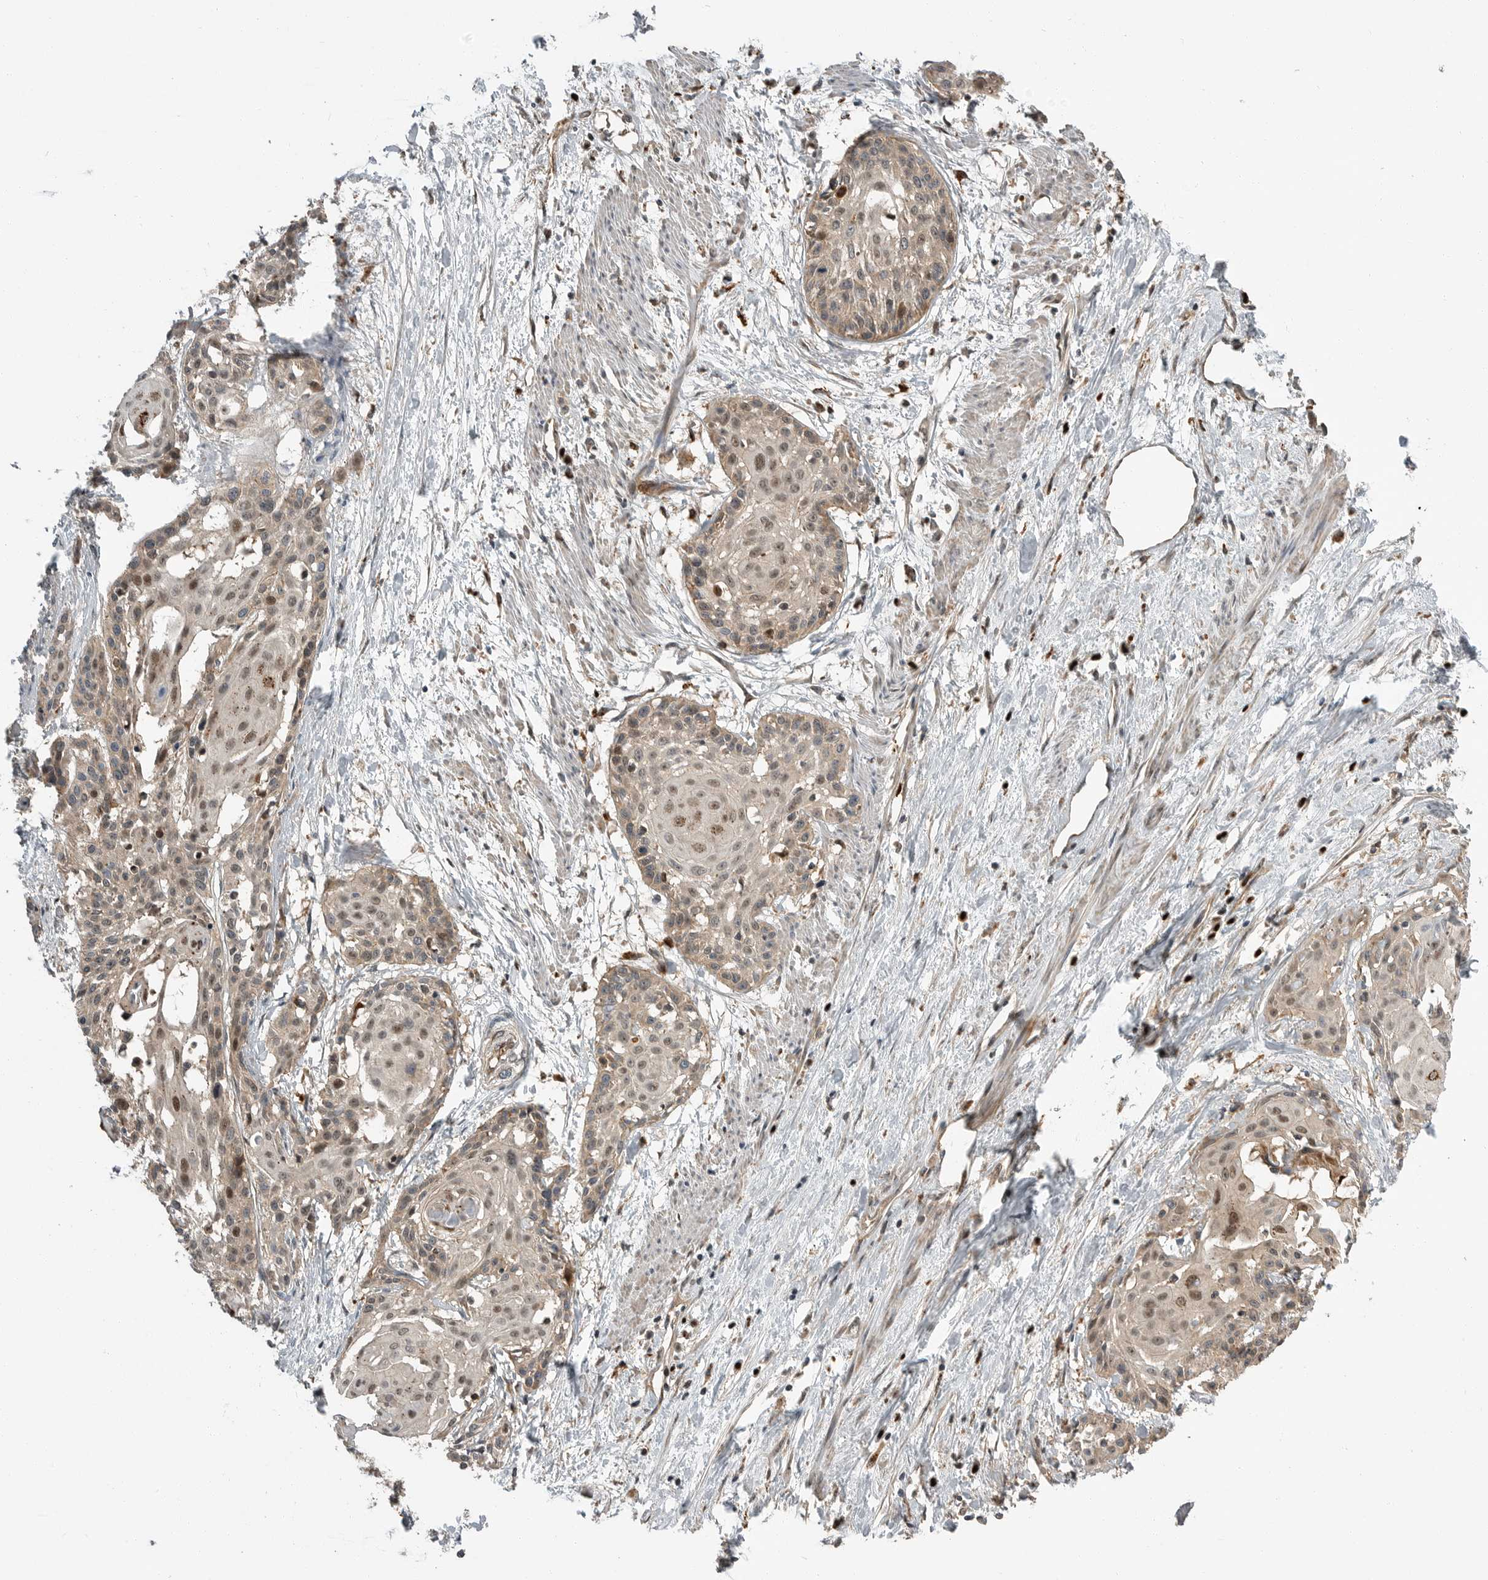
{"staining": {"intensity": "moderate", "quantity": "25%-75%", "location": "nuclear"}, "tissue": "cervical cancer", "cell_type": "Tumor cells", "image_type": "cancer", "snomed": [{"axis": "morphology", "description": "Squamous cell carcinoma, NOS"}, {"axis": "topography", "description": "Cervix"}], "caption": "Immunohistochemical staining of cervical squamous cell carcinoma displays medium levels of moderate nuclear staining in approximately 25%-75% of tumor cells.", "gene": "STRAP", "patient": {"sex": "female", "age": 57}}